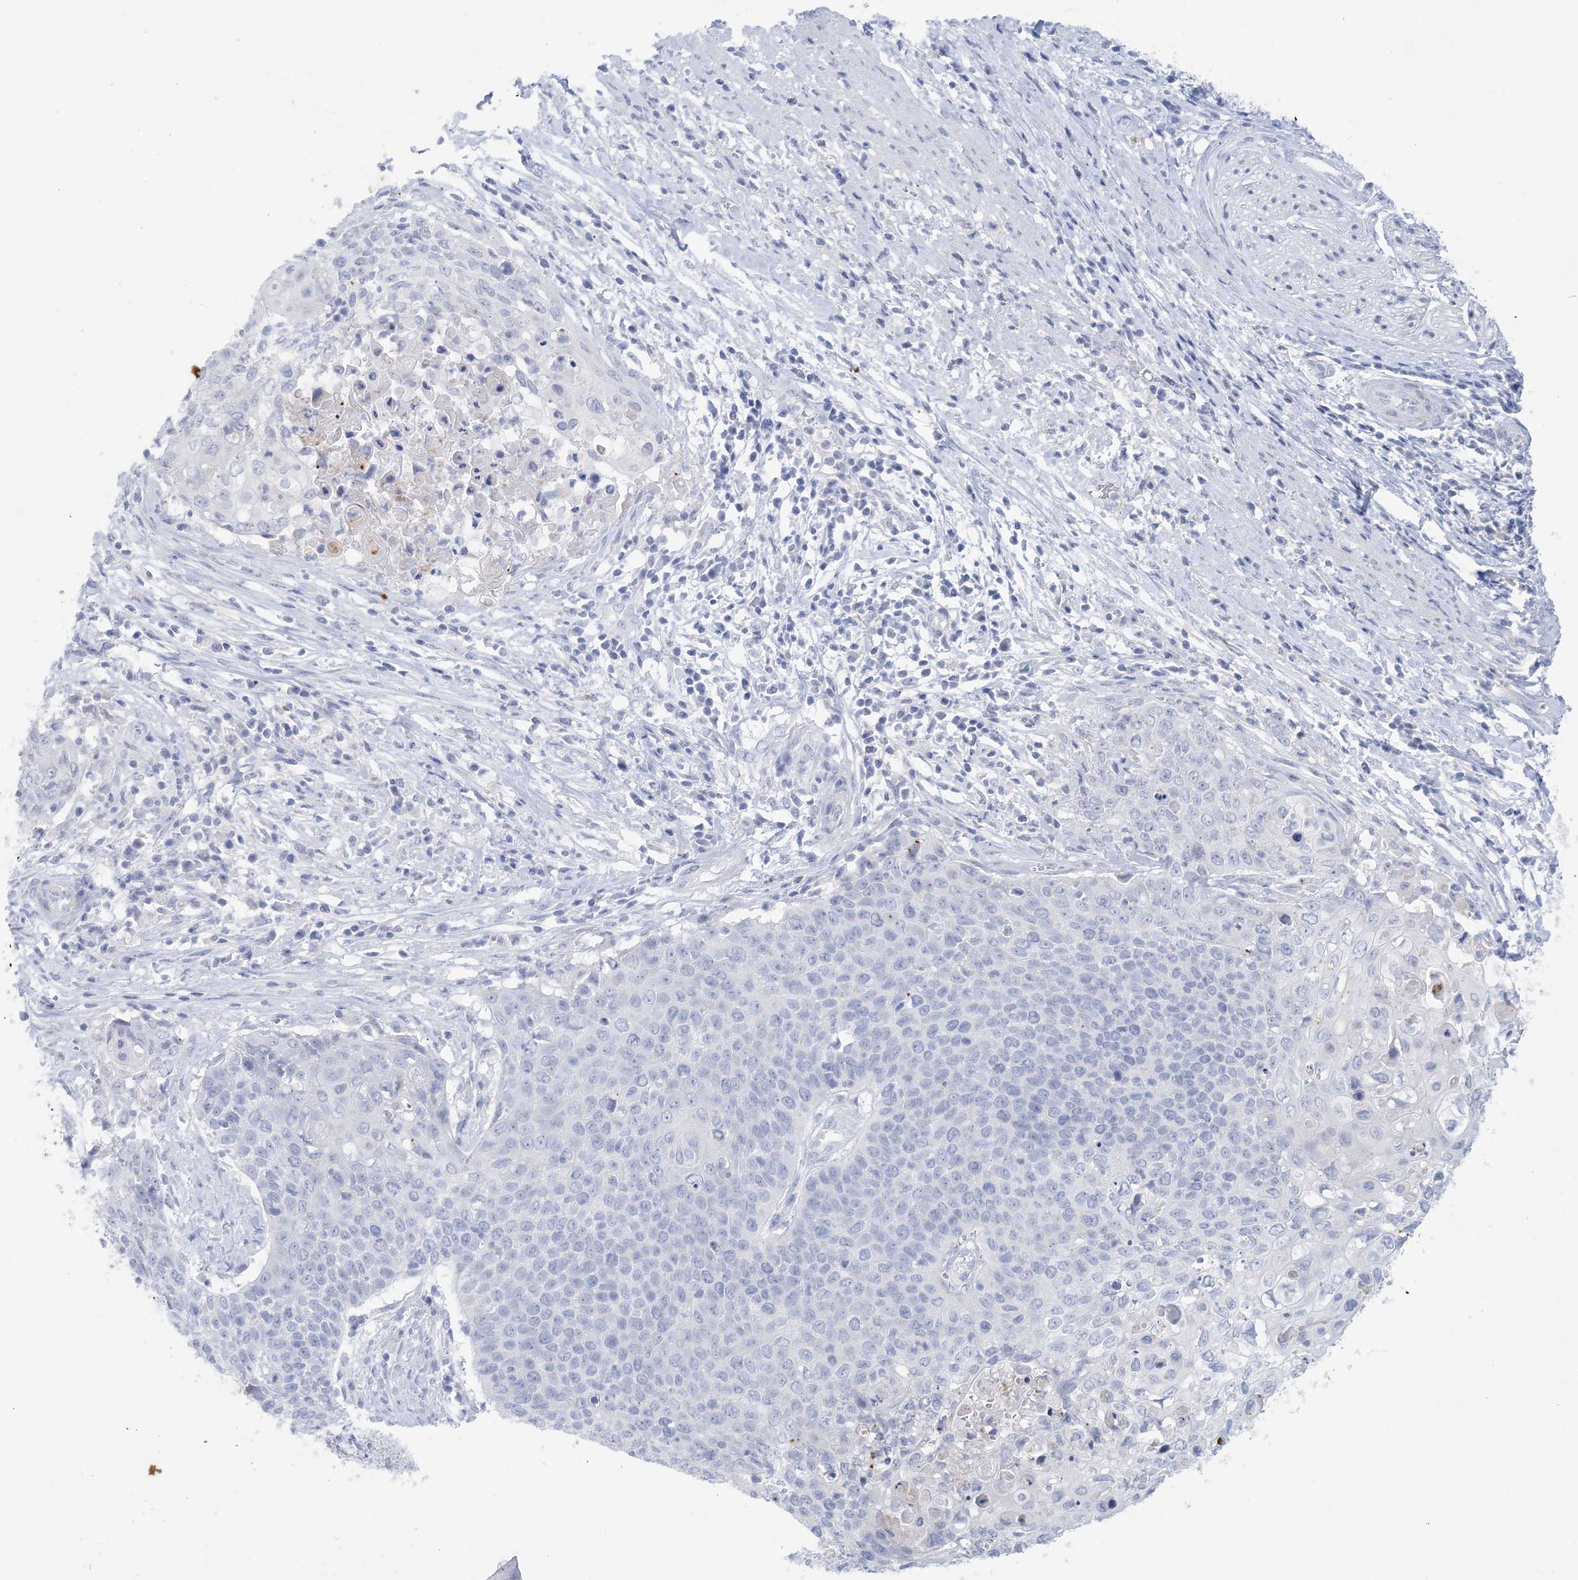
{"staining": {"intensity": "negative", "quantity": "none", "location": "none"}, "tissue": "cervical cancer", "cell_type": "Tumor cells", "image_type": "cancer", "snomed": [{"axis": "morphology", "description": "Squamous cell carcinoma, NOS"}, {"axis": "topography", "description": "Cervix"}], "caption": "The IHC image has no significant positivity in tumor cells of squamous cell carcinoma (cervical) tissue. (DAB immunohistochemistry with hematoxylin counter stain).", "gene": "GABRG1", "patient": {"sex": "female", "age": 39}}